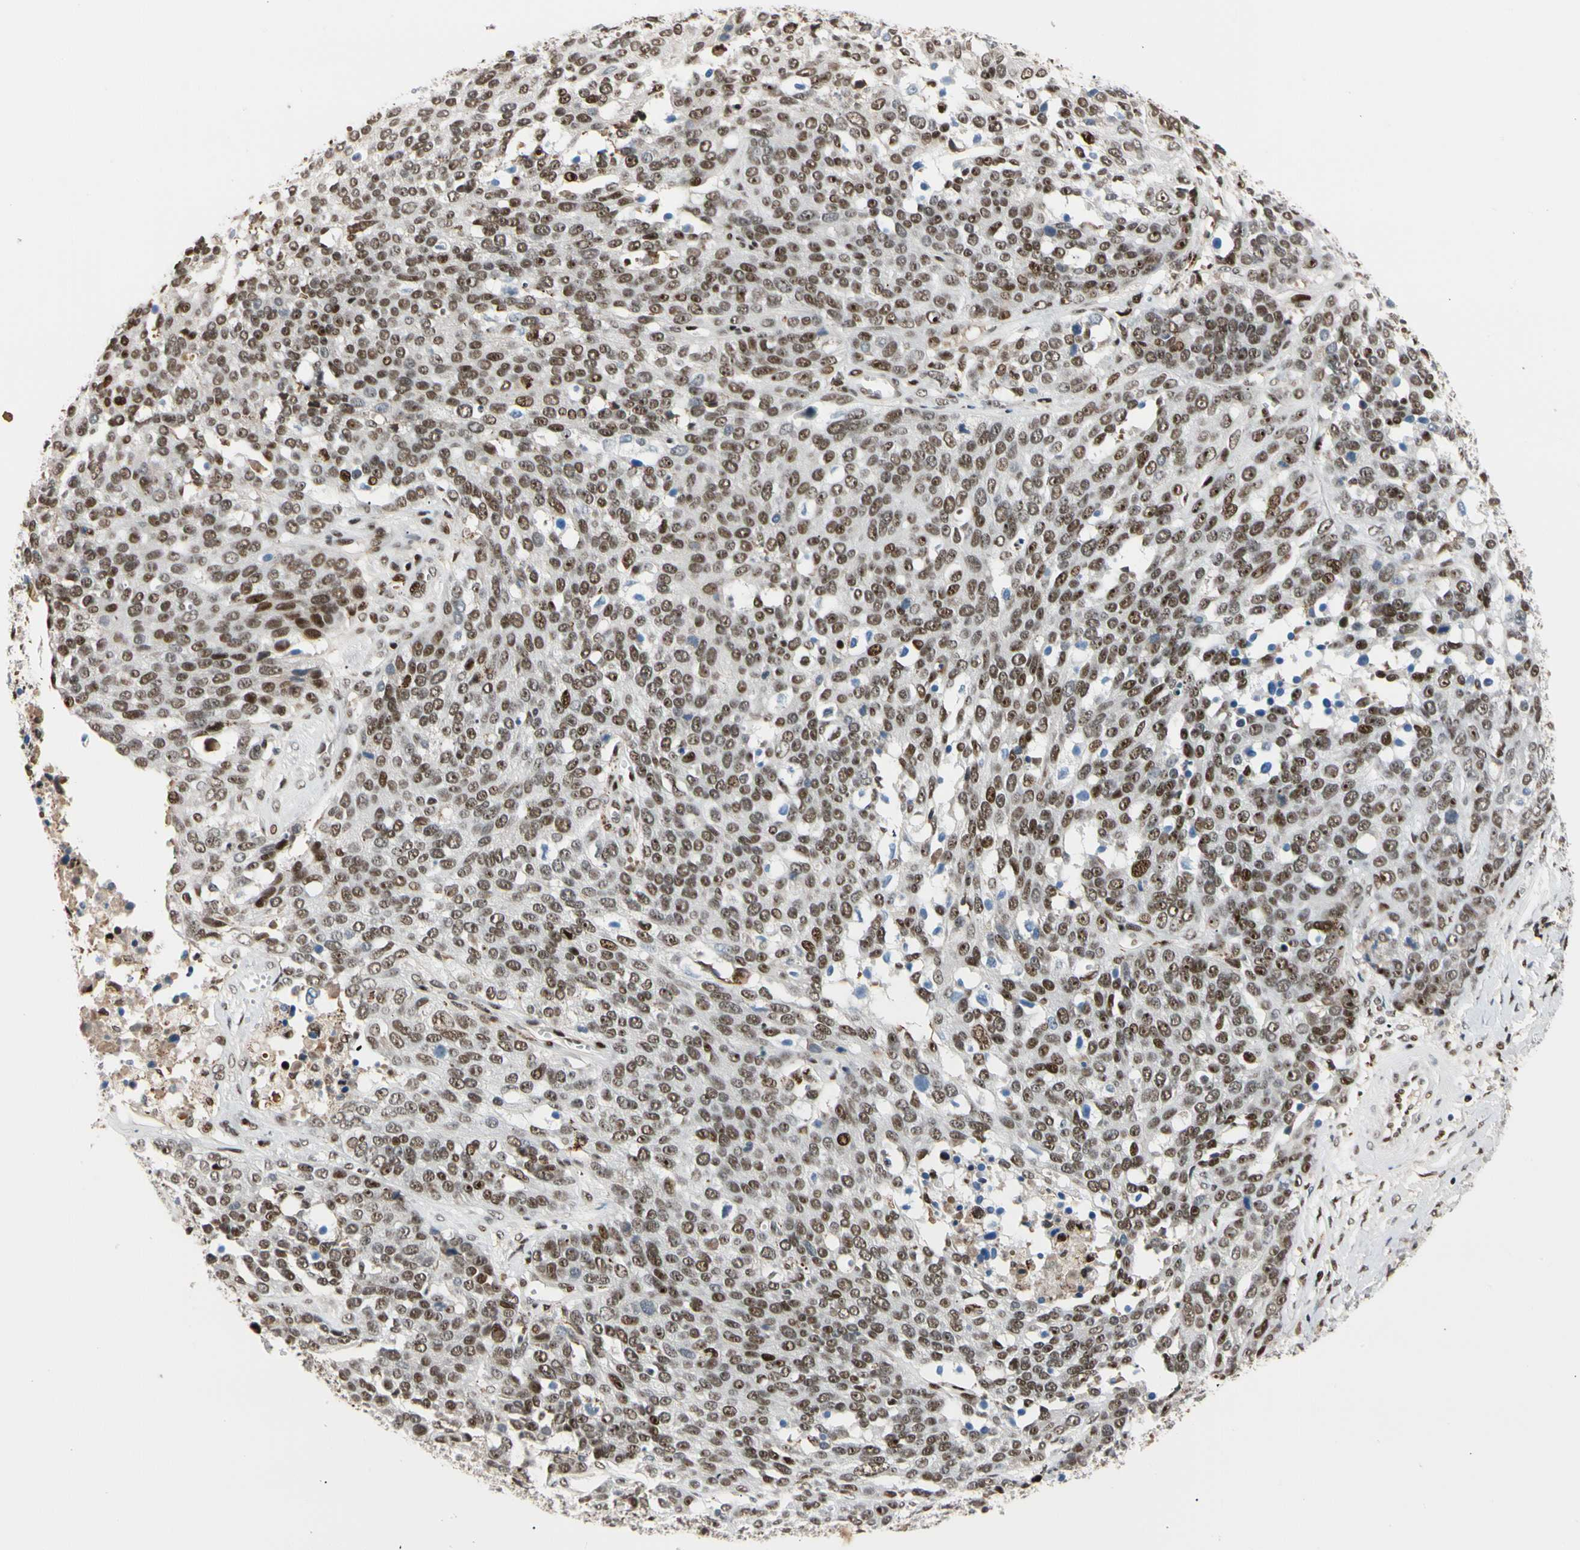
{"staining": {"intensity": "moderate", "quantity": "25%-75%", "location": "nuclear"}, "tissue": "ovarian cancer", "cell_type": "Tumor cells", "image_type": "cancer", "snomed": [{"axis": "morphology", "description": "Cystadenocarcinoma, serous, NOS"}, {"axis": "topography", "description": "Ovary"}], "caption": "This image demonstrates IHC staining of human serous cystadenocarcinoma (ovarian), with medium moderate nuclear expression in approximately 25%-75% of tumor cells.", "gene": "FOXO3", "patient": {"sex": "female", "age": 44}}